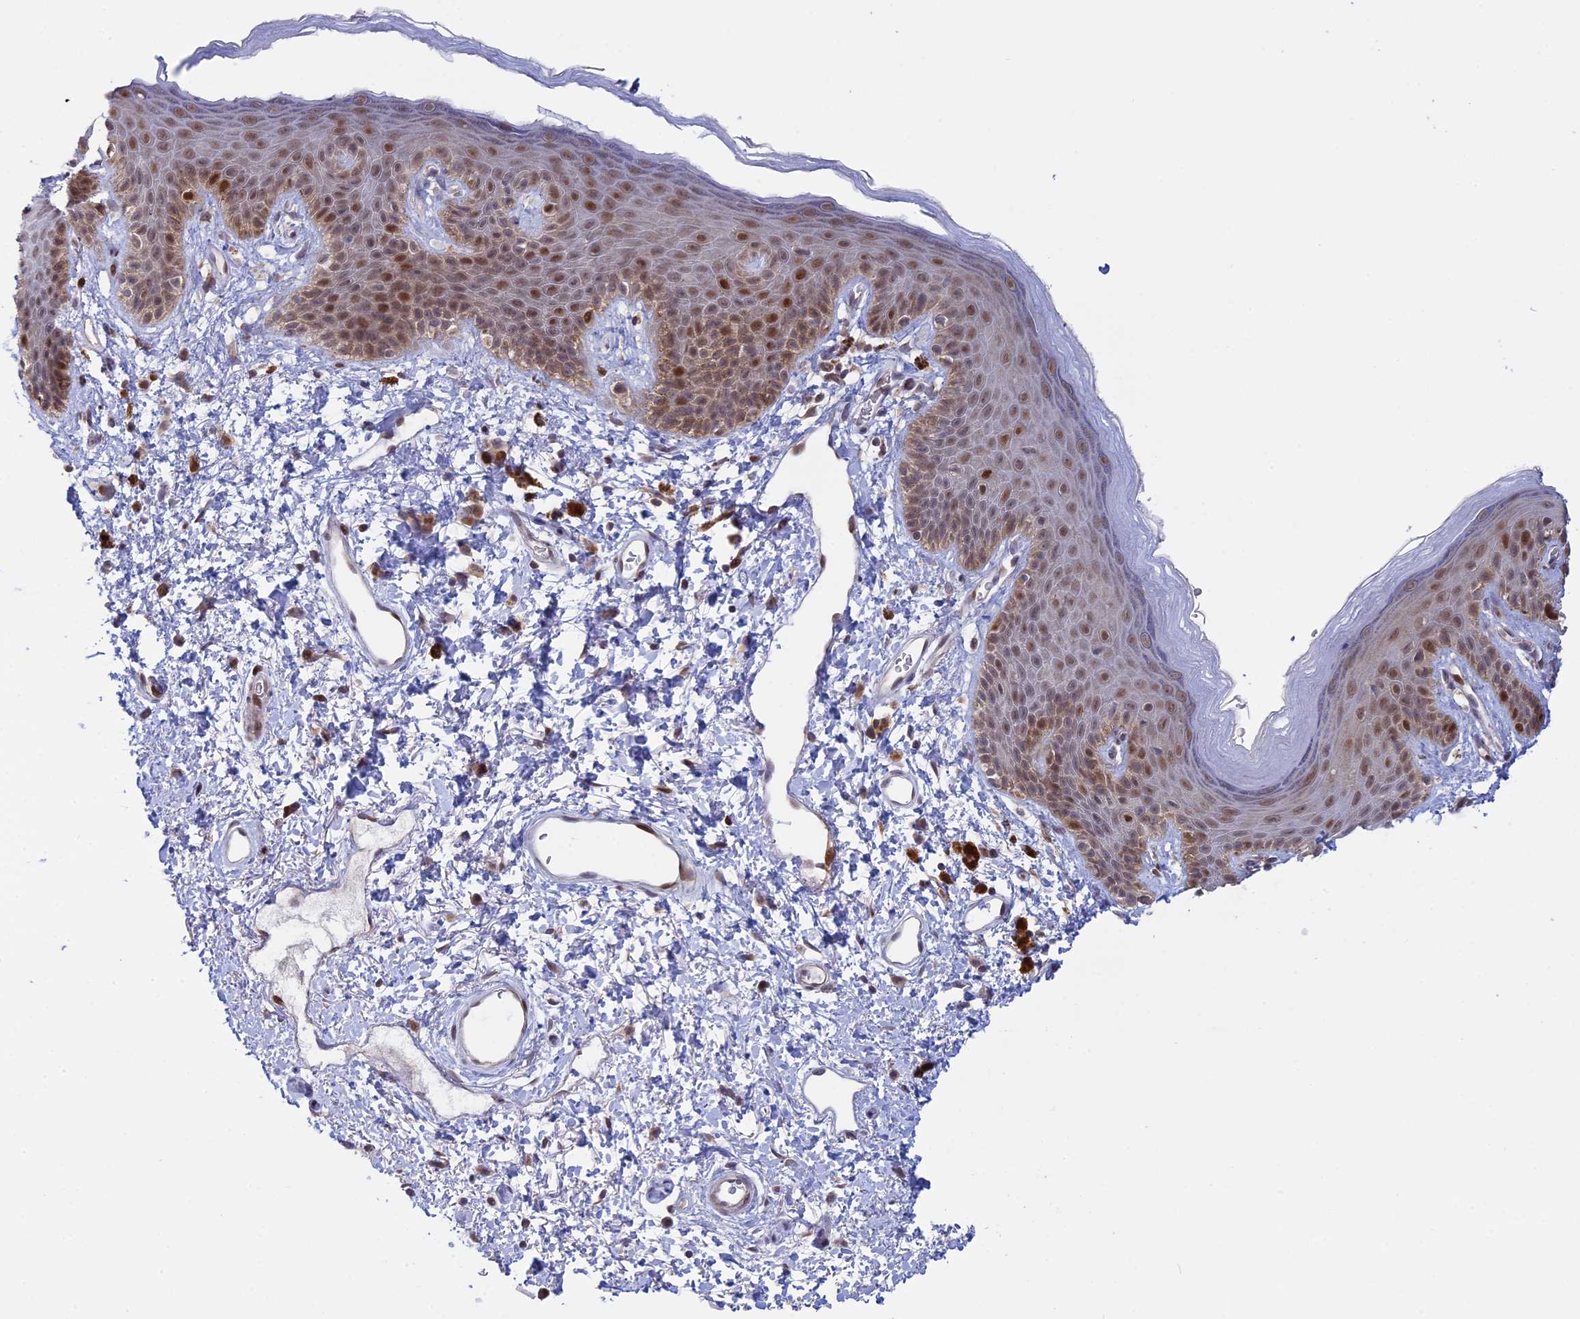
{"staining": {"intensity": "moderate", "quantity": "<25%", "location": "cytoplasmic/membranous,nuclear"}, "tissue": "skin", "cell_type": "Epidermal cells", "image_type": "normal", "snomed": [{"axis": "morphology", "description": "Normal tissue, NOS"}, {"axis": "topography", "description": "Anal"}], "caption": "IHC (DAB (3,3'-diaminobenzidine)) staining of normal skin exhibits moderate cytoplasmic/membranous,nuclear protein positivity in approximately <25% of epidermal cells.", "gene": "GSKIP", "patient": {"sex": "female", "age": 46}}